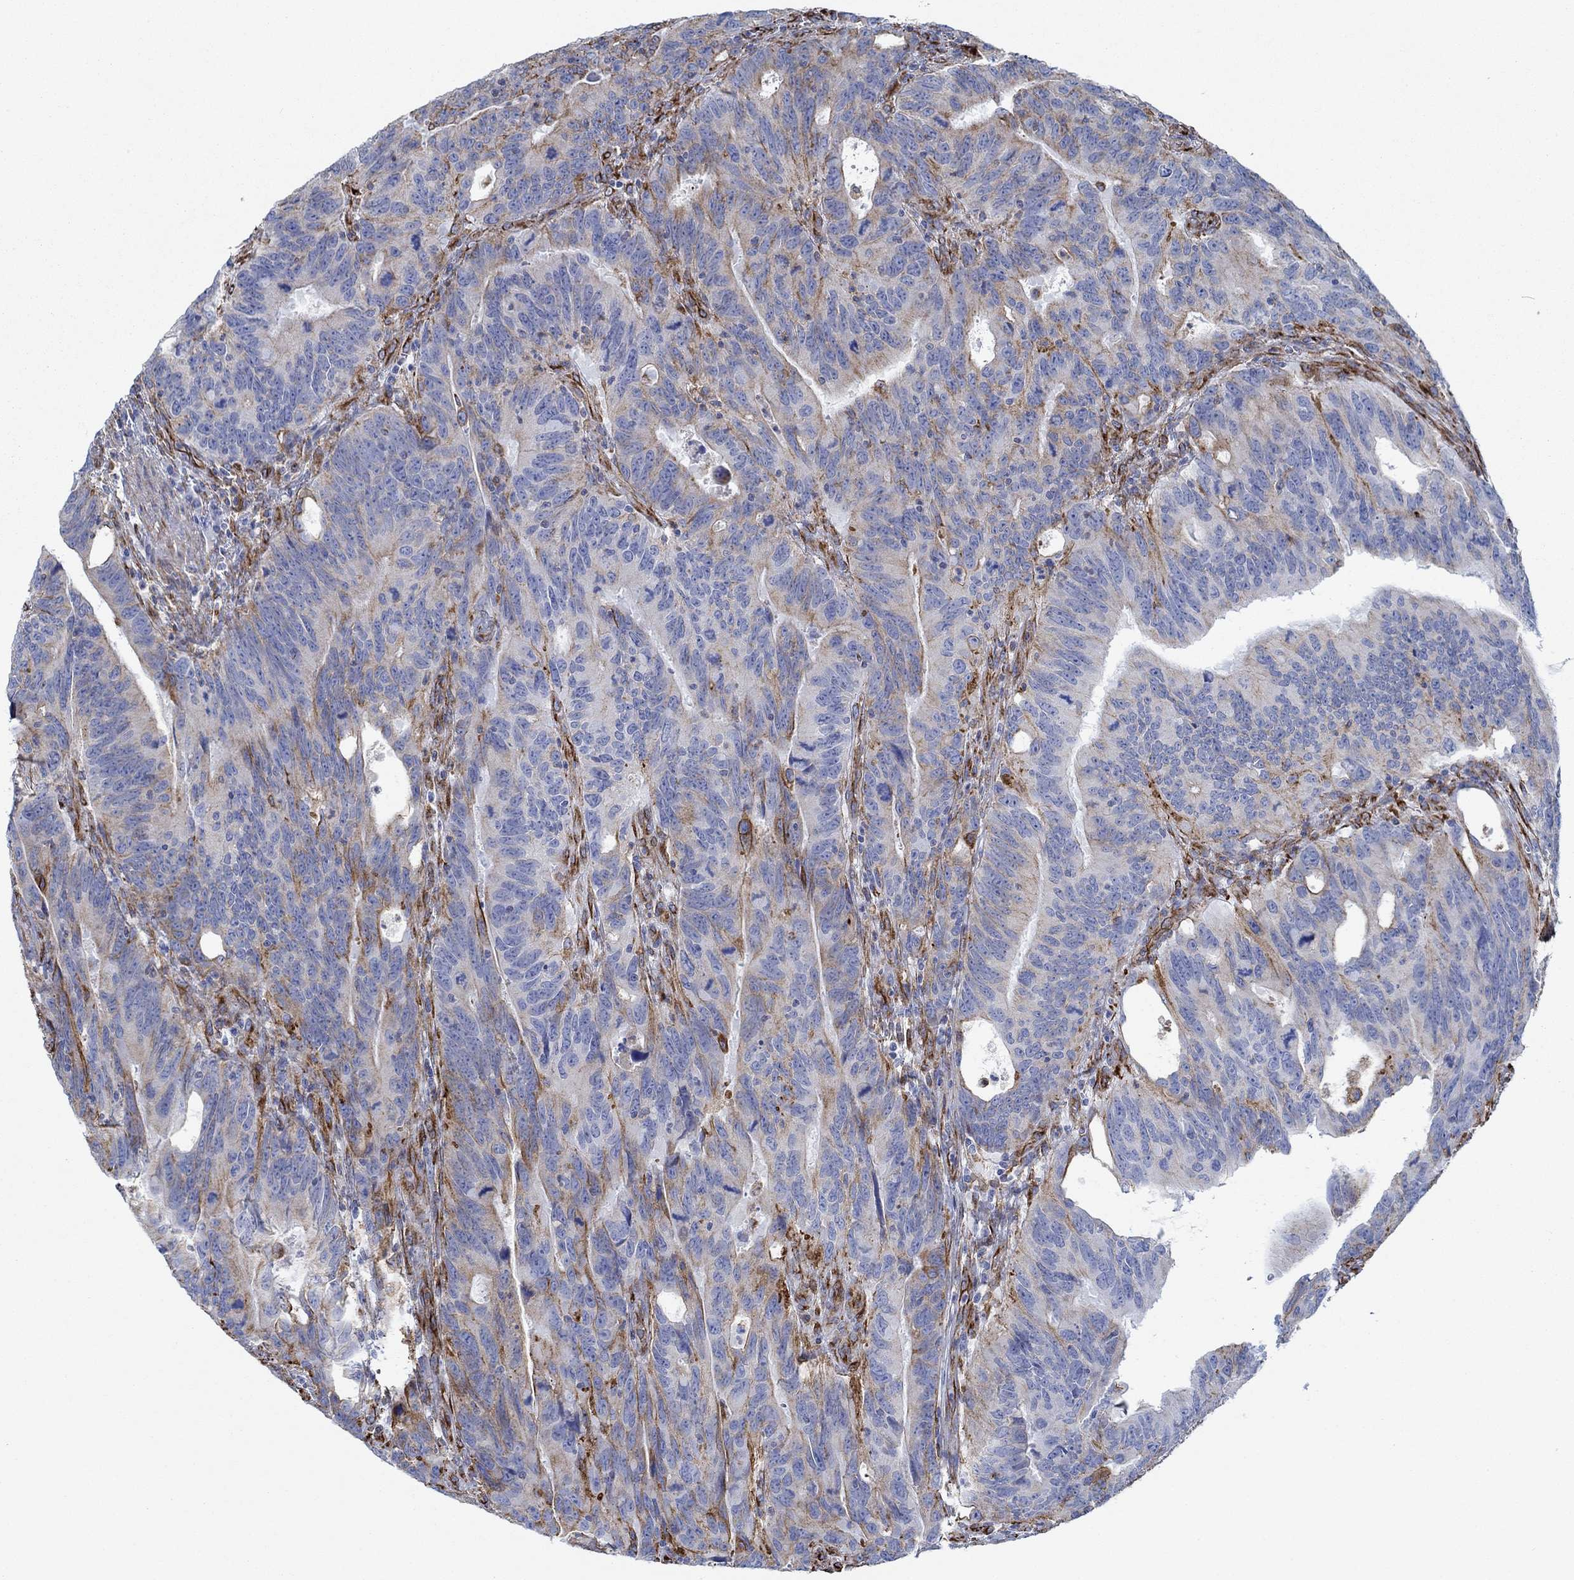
{"staining": {"intensity": "strong", "quantity": "<25%", "location": "cytoplasmic/membranous"}, "tissue": "colorectal cancer", "cell_type": "Tumor cells", "image_type": "cancer", "snomed": [{"axis": "morphology", "description": "Adenocarcinoma, NOS"}, {"axis": "topography", "description": "Colon"}], "caption": "Immunohistochemical staining of colorectal adenocarcinoma demonstrates strong cytoplasmic/membranous protein positivity in approximately <25% of tumor cells.", "gene": "STC2", "patient": {"sex": "female", "age": 77}}